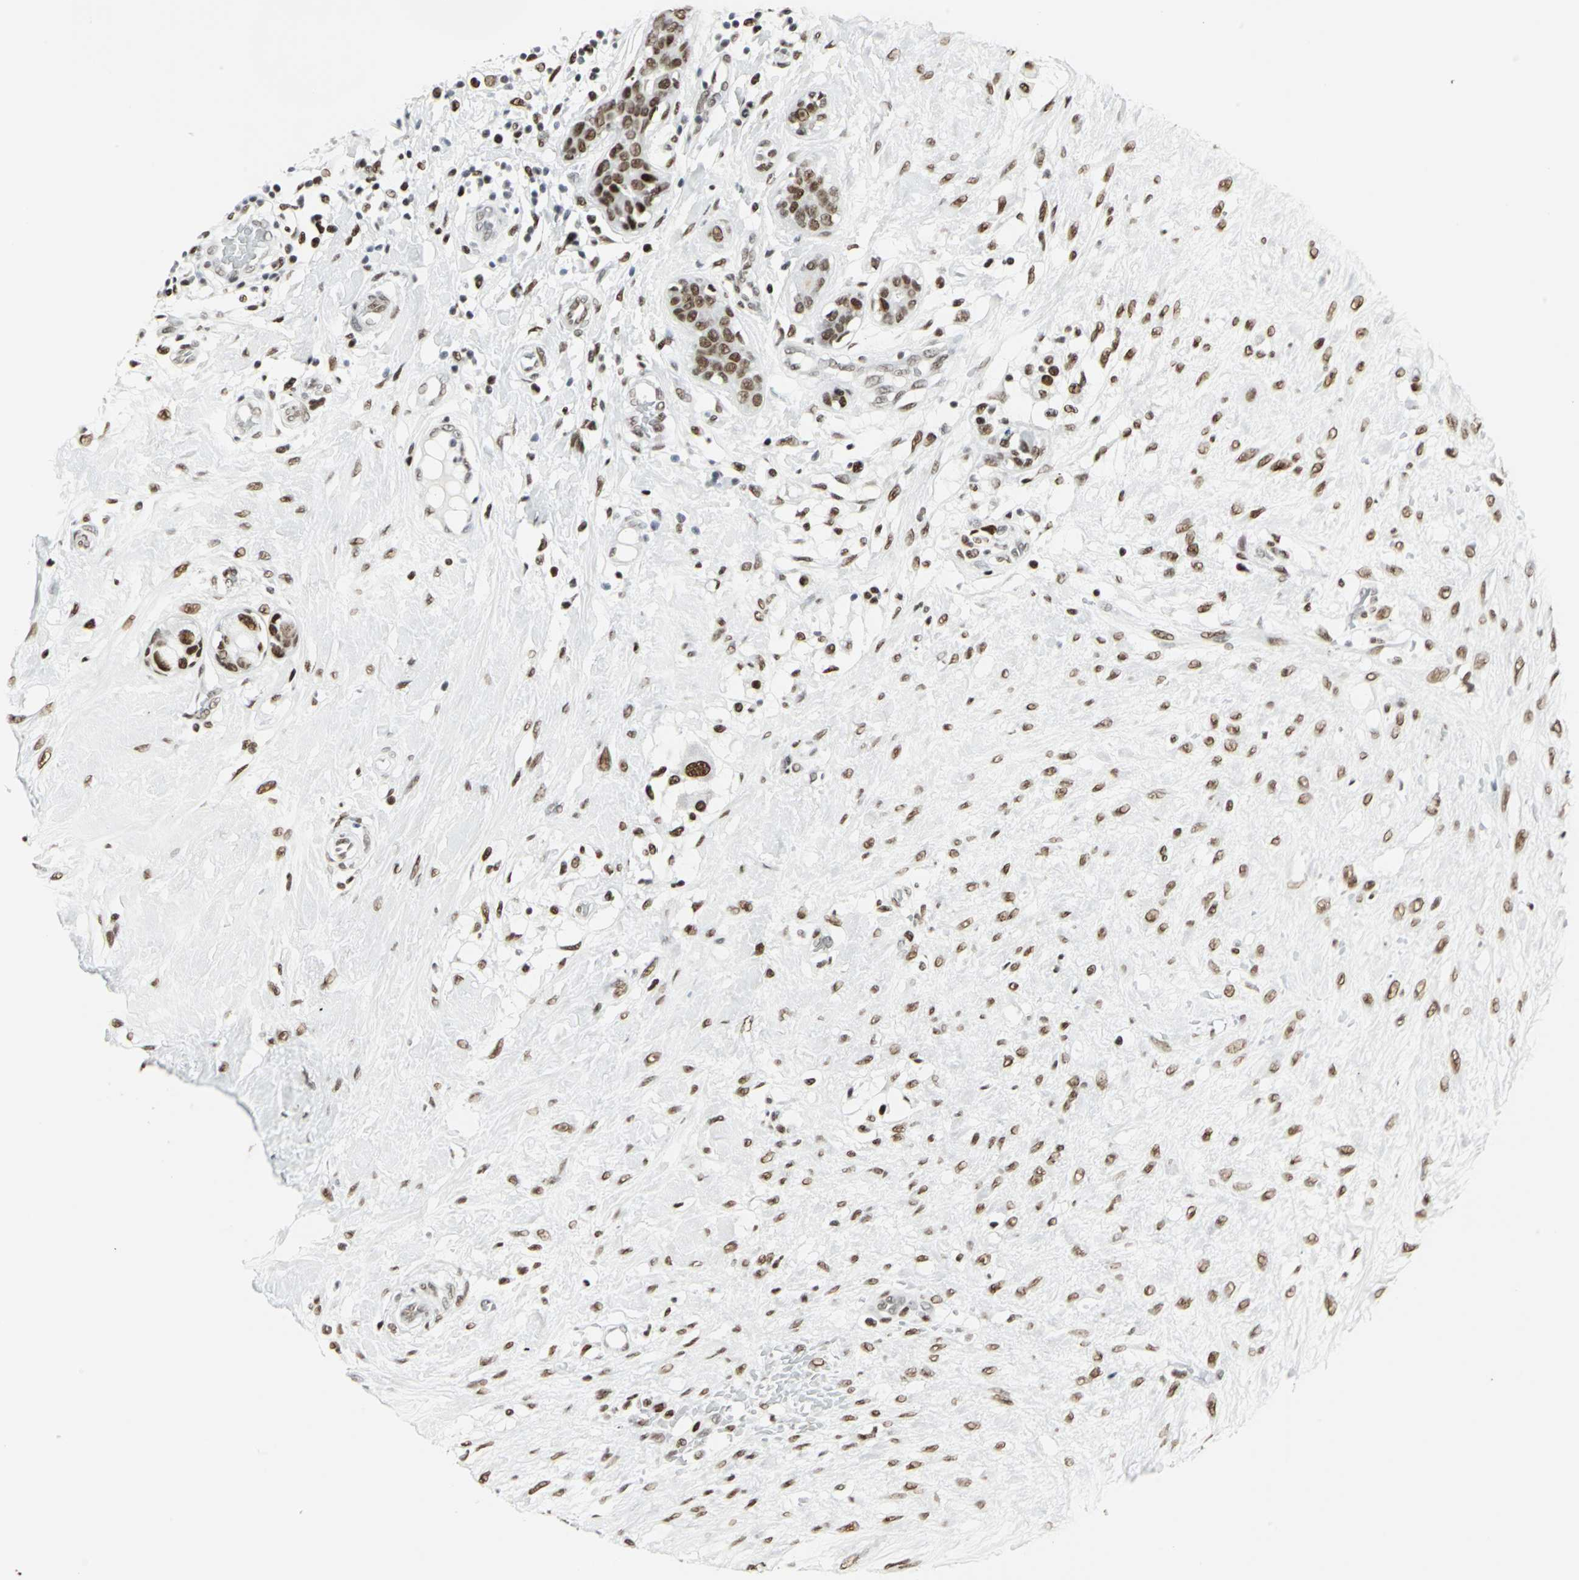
{"staining": {"intensity": "strong", "quantity": ">75%", "location": "nuclear"}, "tissue": "breast cancer", "cell_type": "Tumor cells", "image_type": "cancer", "snomed": [{"axis": "morphology", "description": "Duct carcinoma"}, {"axis": "topography", "description": "Breast"}], "caption": "Human breast cancer stained with a brown dye reveals strong nuclear positive staining in about >75% of tumor cells.", "gene": "HDAC2", "patient": {"sex": "female", "age": 40}}